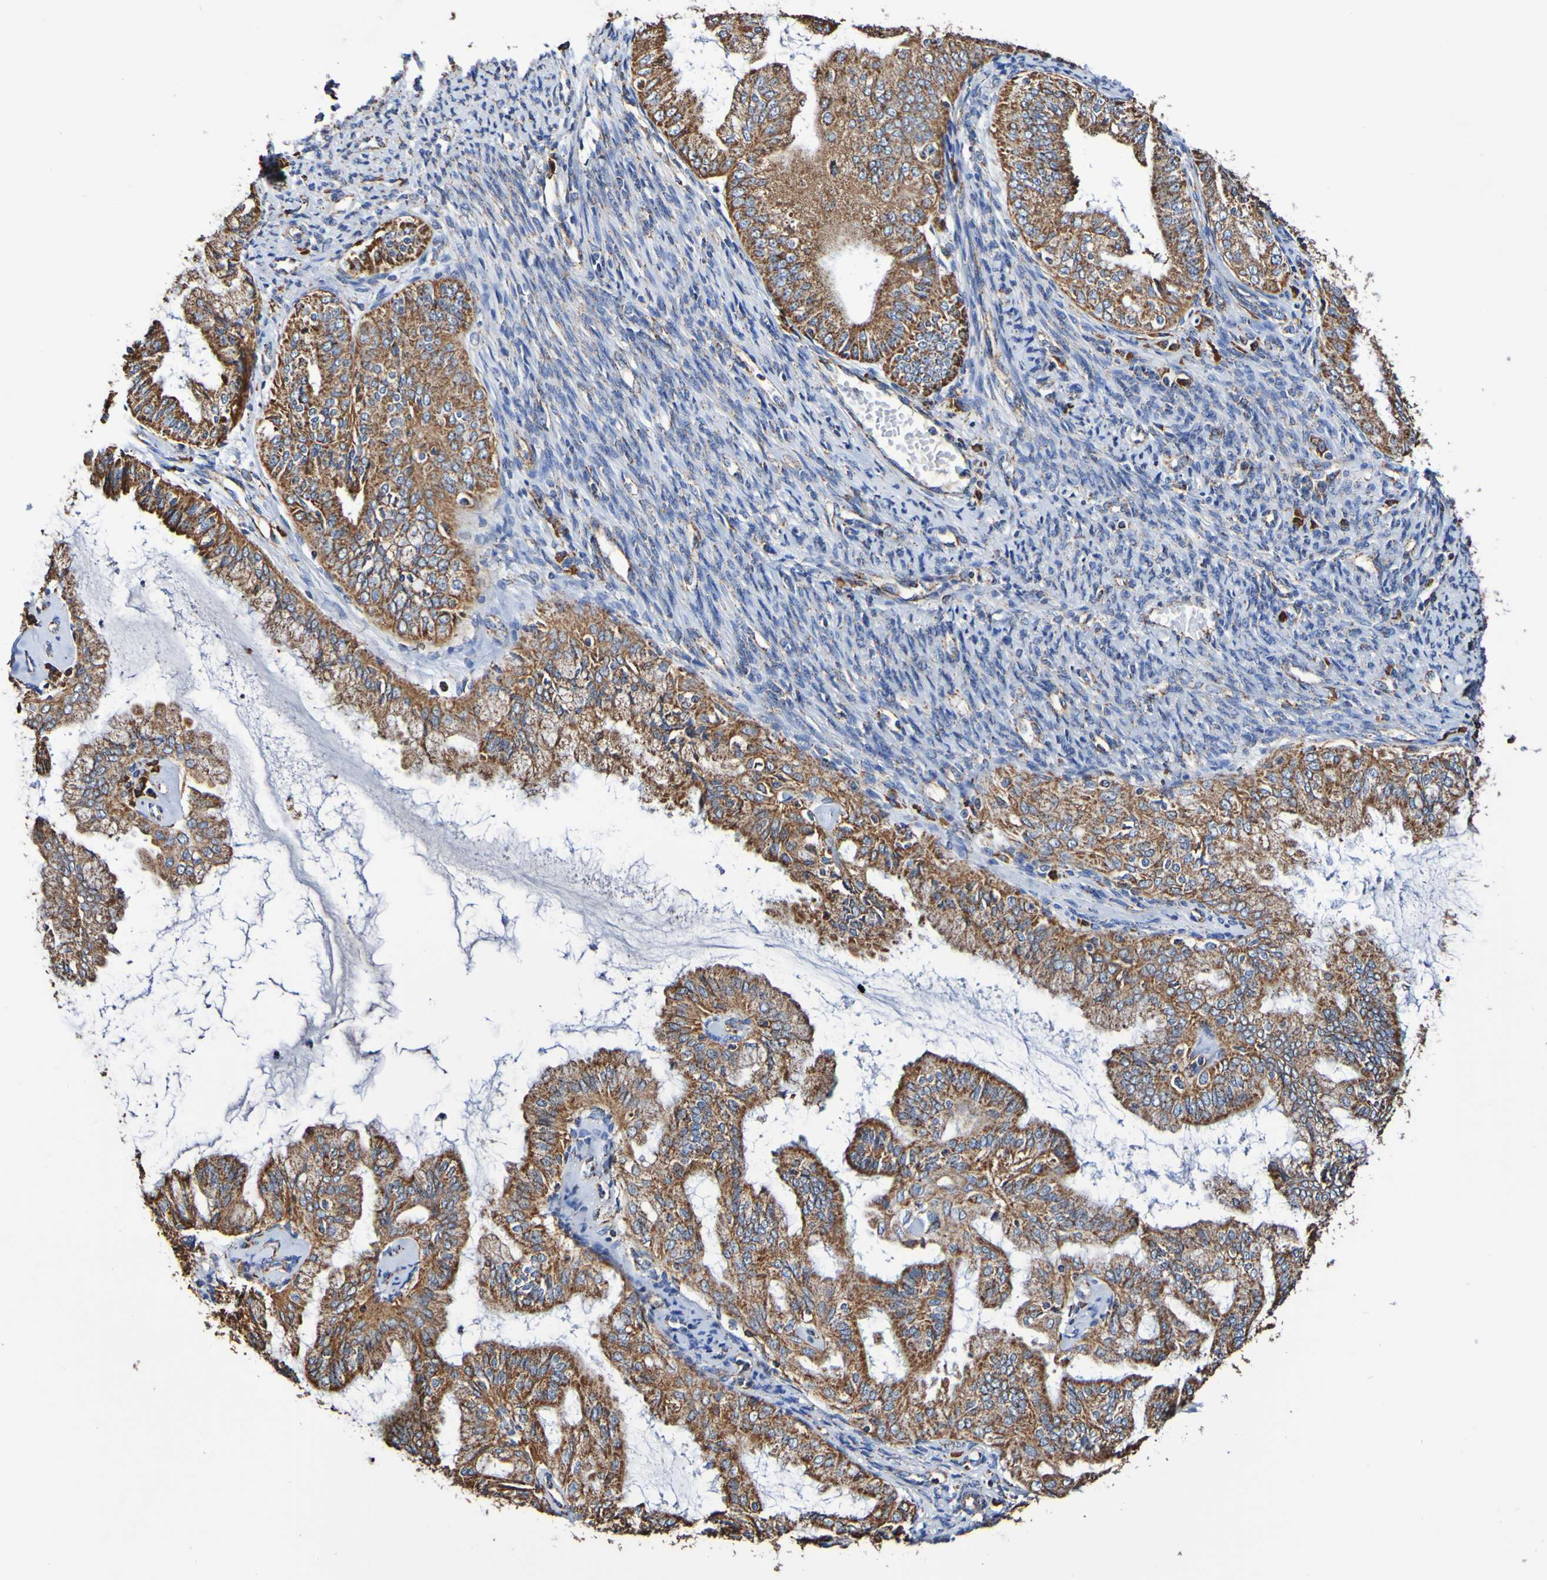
{"staining": {"intensity": "moderate", "quantity": ">75%", "location": "cytoplasmic/membranous"}, "tissue": "endometrial cancer", "cell_type": "Tumor cells", "image_type": "cancer", "snomed": [{"axis": "morphology", "description": "Adenocarcinoma, NOS"}, {"axis": "topography", "description": "Endometrium"}], "caption": "Immunohistochemical staining of human endometrial cancer (adenocarcinoma) reveals medium levels of moderate cytoplasmic/membranous expression in about >75% of tumor cells.", "gene": "IL18R1", "patient": {"sex": "female", "age": 63}}